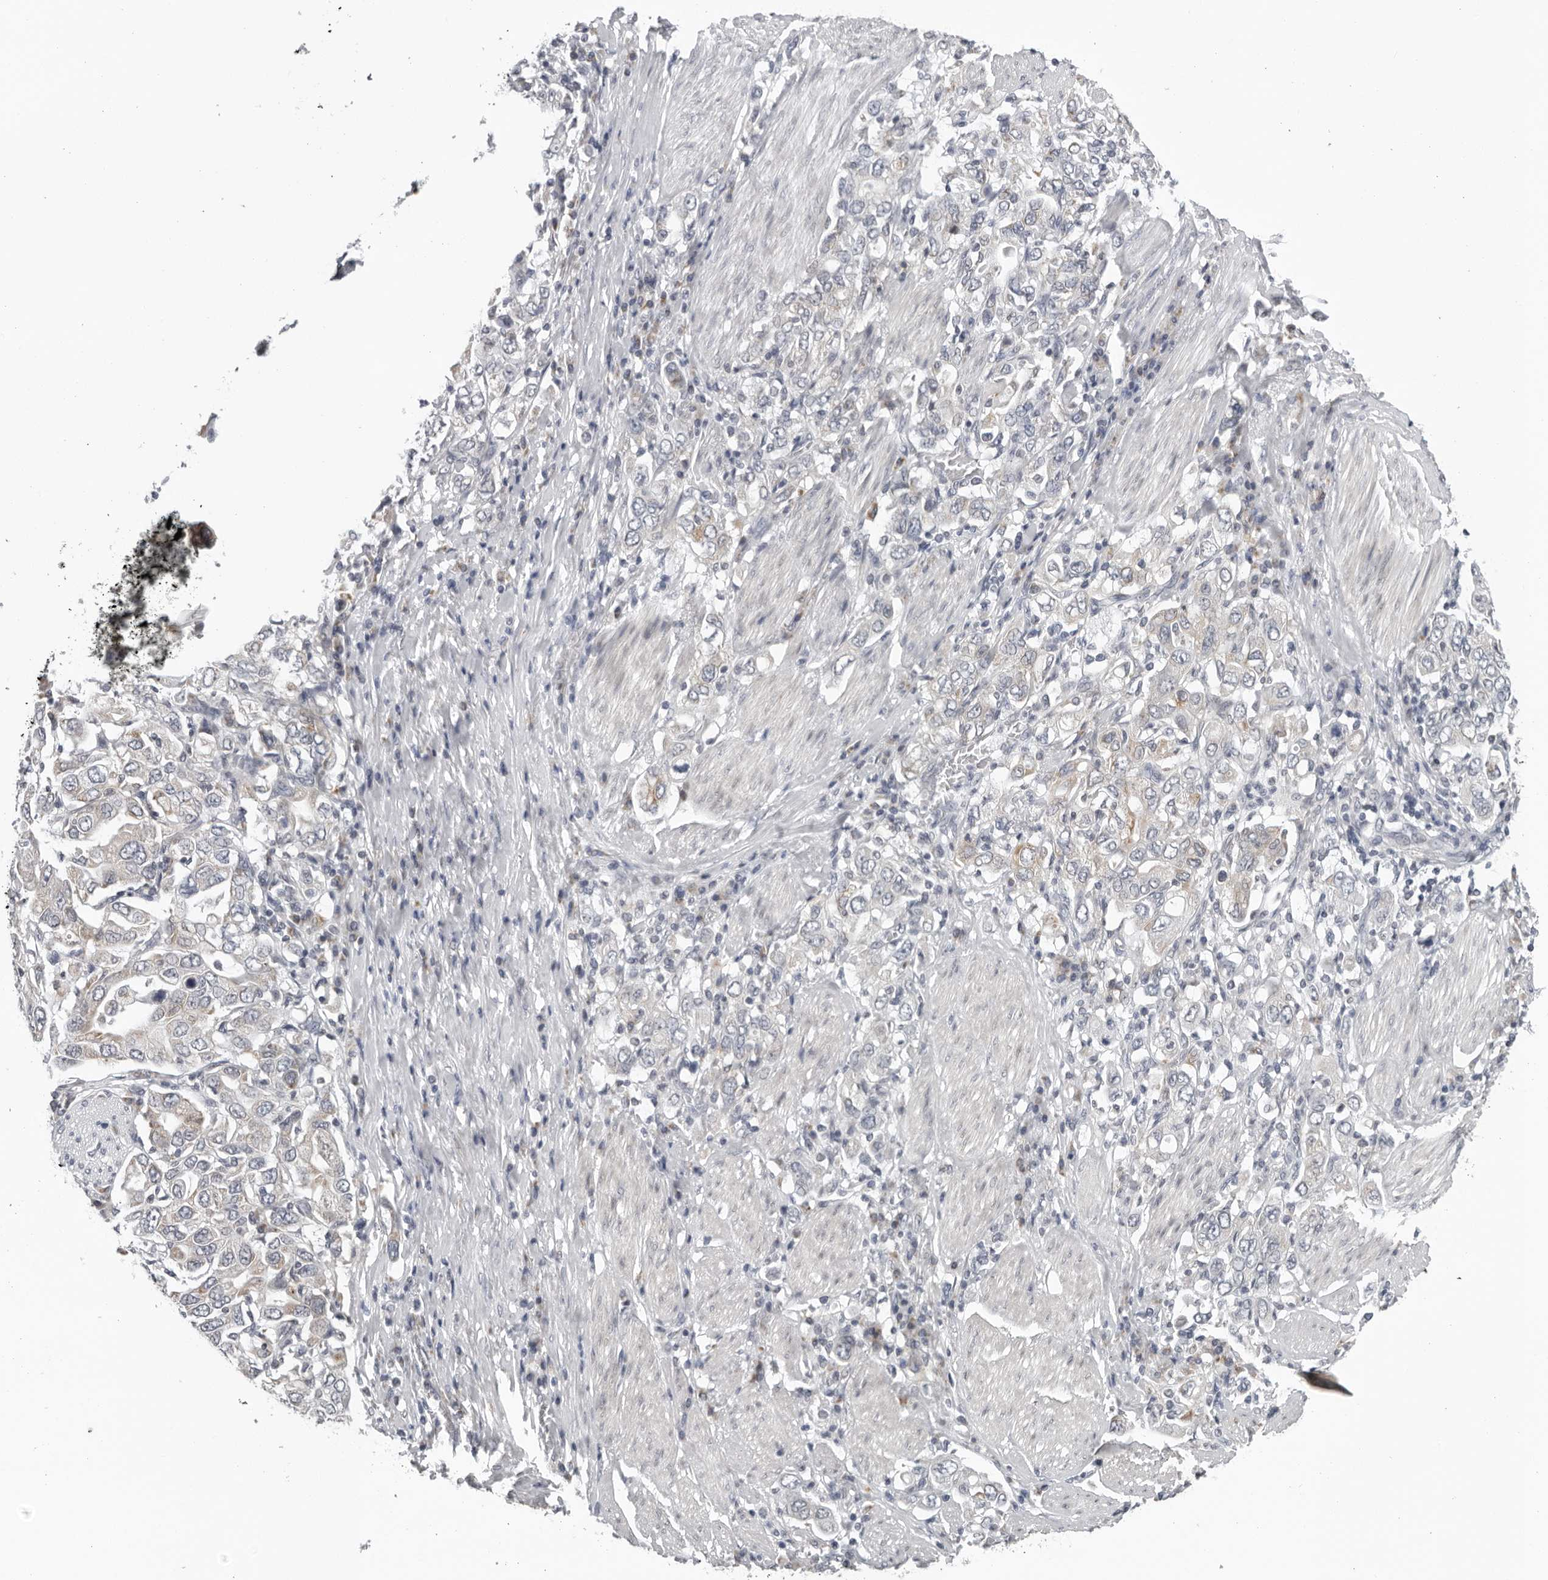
{"staining": {"intensity": "negative", "quantity": "none", "location": "none"}, "tissue": "stomach cancer", "cell_type": "Tumor cells", "image_type": "cancer", "snomed": [{"axis": "morphology", "description": "Adenocarcinoma, NOS"}, {"axis": "topography", "description": "Stomach, upper"}], "caption": "Immunohistochemistry image of neoplastic tissue: adenocarcinoma (stomach) stained with DAB (3,3'-diaminobenzidine) displays no significant protein positivity in tumor cells.", "gene": "CPT2", "patient": {"sex": "male", "age": 62}}